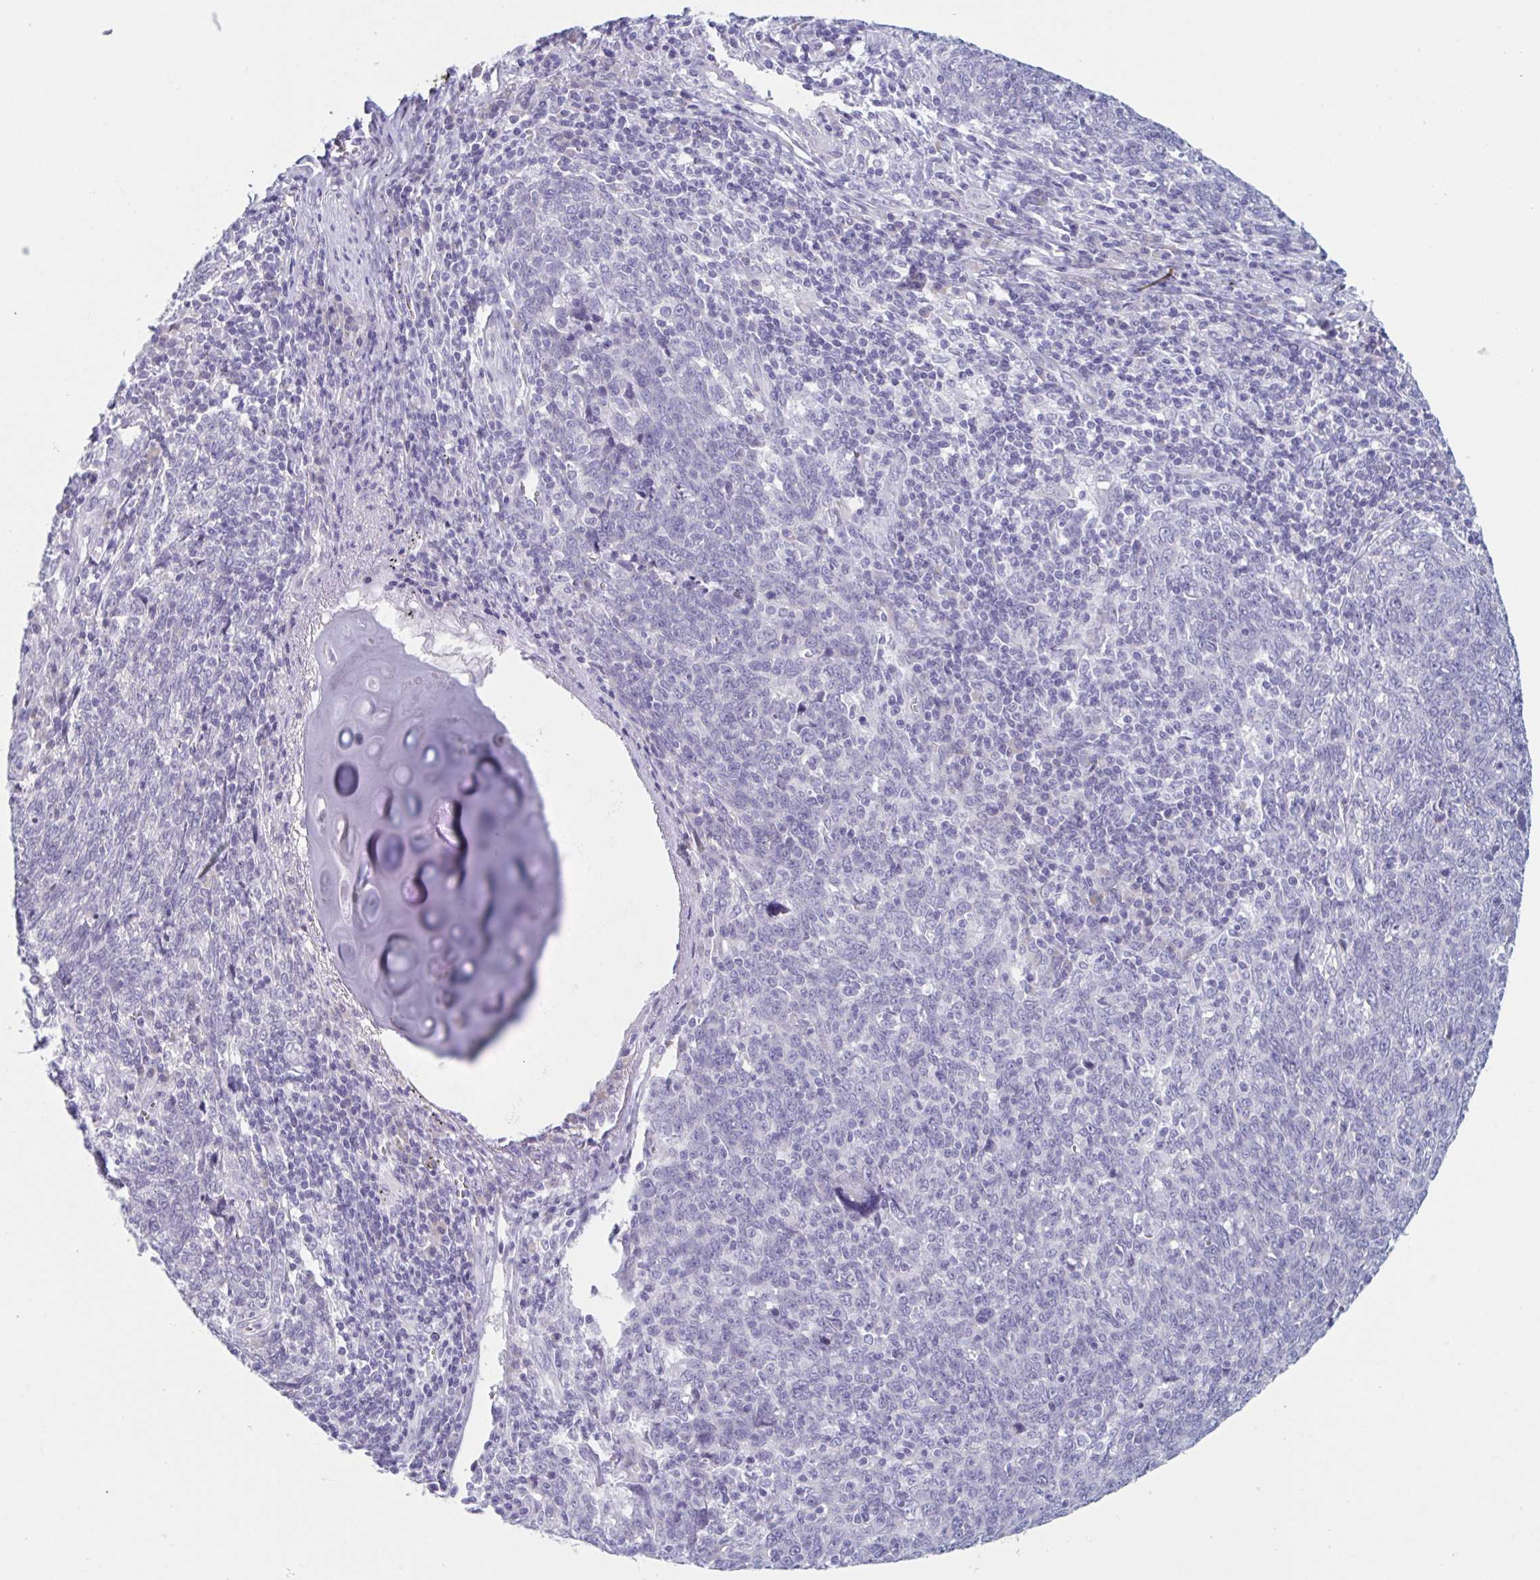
{"staining": {"intensity": "negative", "quantity": "none", "location": "none"}, "tissue": "lung cancer", "cell_type": "Tumor cells", "image_type": "cancer", "snomed": [{"axis": "morphology", "description": "Squamous cell carcinoma, NOS"}, {"axis": "topography", "description": "Lung"}], "caption": "DAB (3,3'-diaminobenzidine) immunohistochemical staining of lung cancer (squamous cell carcinoma) demonstrates no significant positivity in tumor cells.", "gene": "HSD11B2", "patient": {"sex": "female", "age": 72}}